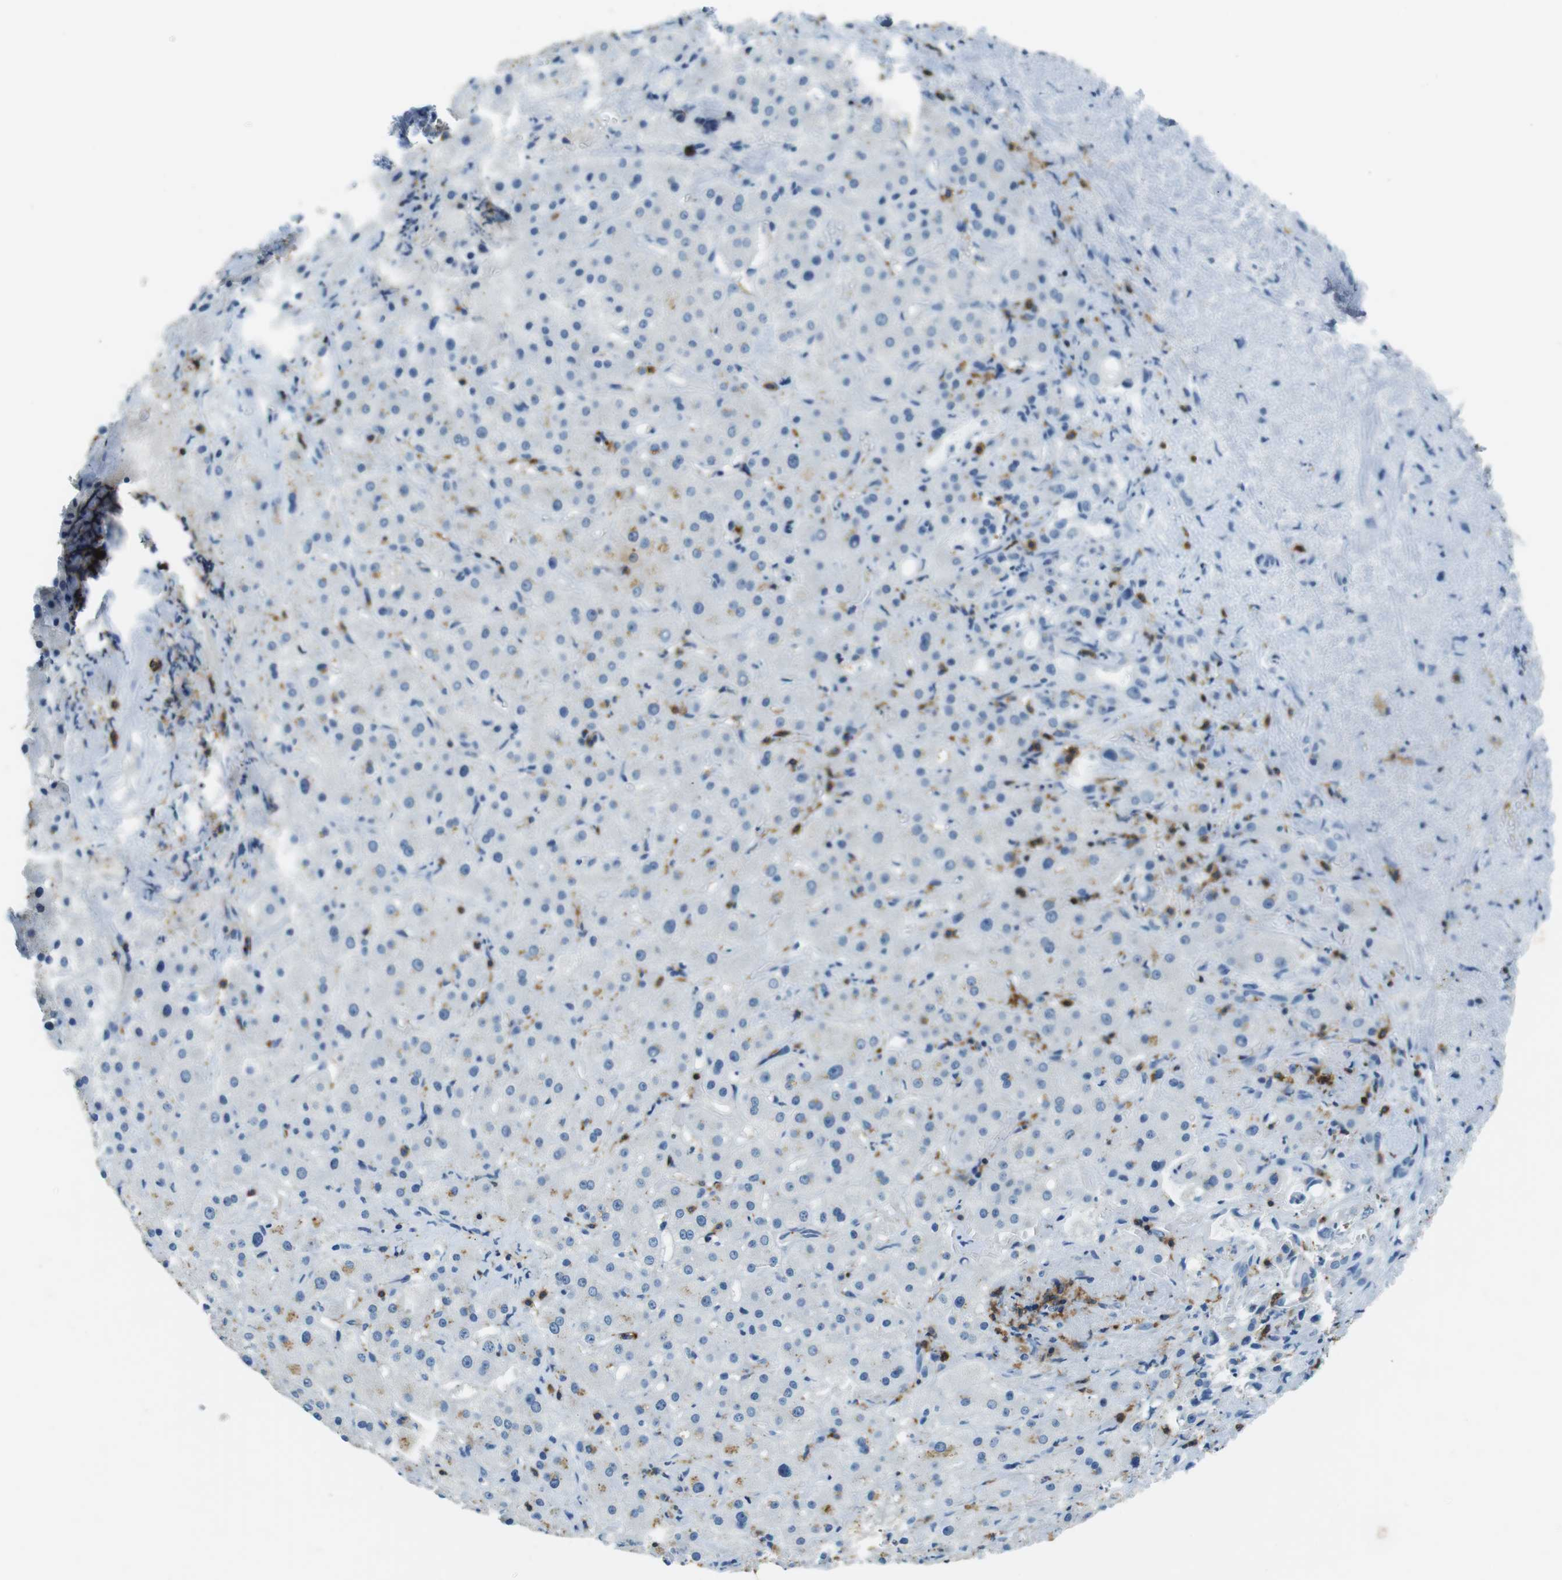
{"staining": {"intensity": "negative", "quantity": "none", "location": "none"}, "tissue": "liver cancer", "cell_type": "Tumor cells", "image_type": "cancer", "snomed": [{"axis": "morphology", "description": "Cholangiocarcinoma"}, {"axis": "topography", "description": "Liver"}], "caption": "Tumor cells are negative for brown protein staining in liver cholangiocarcinoma.", "gene": "LAT", "patient": {"sex": "female", "age": 65}}